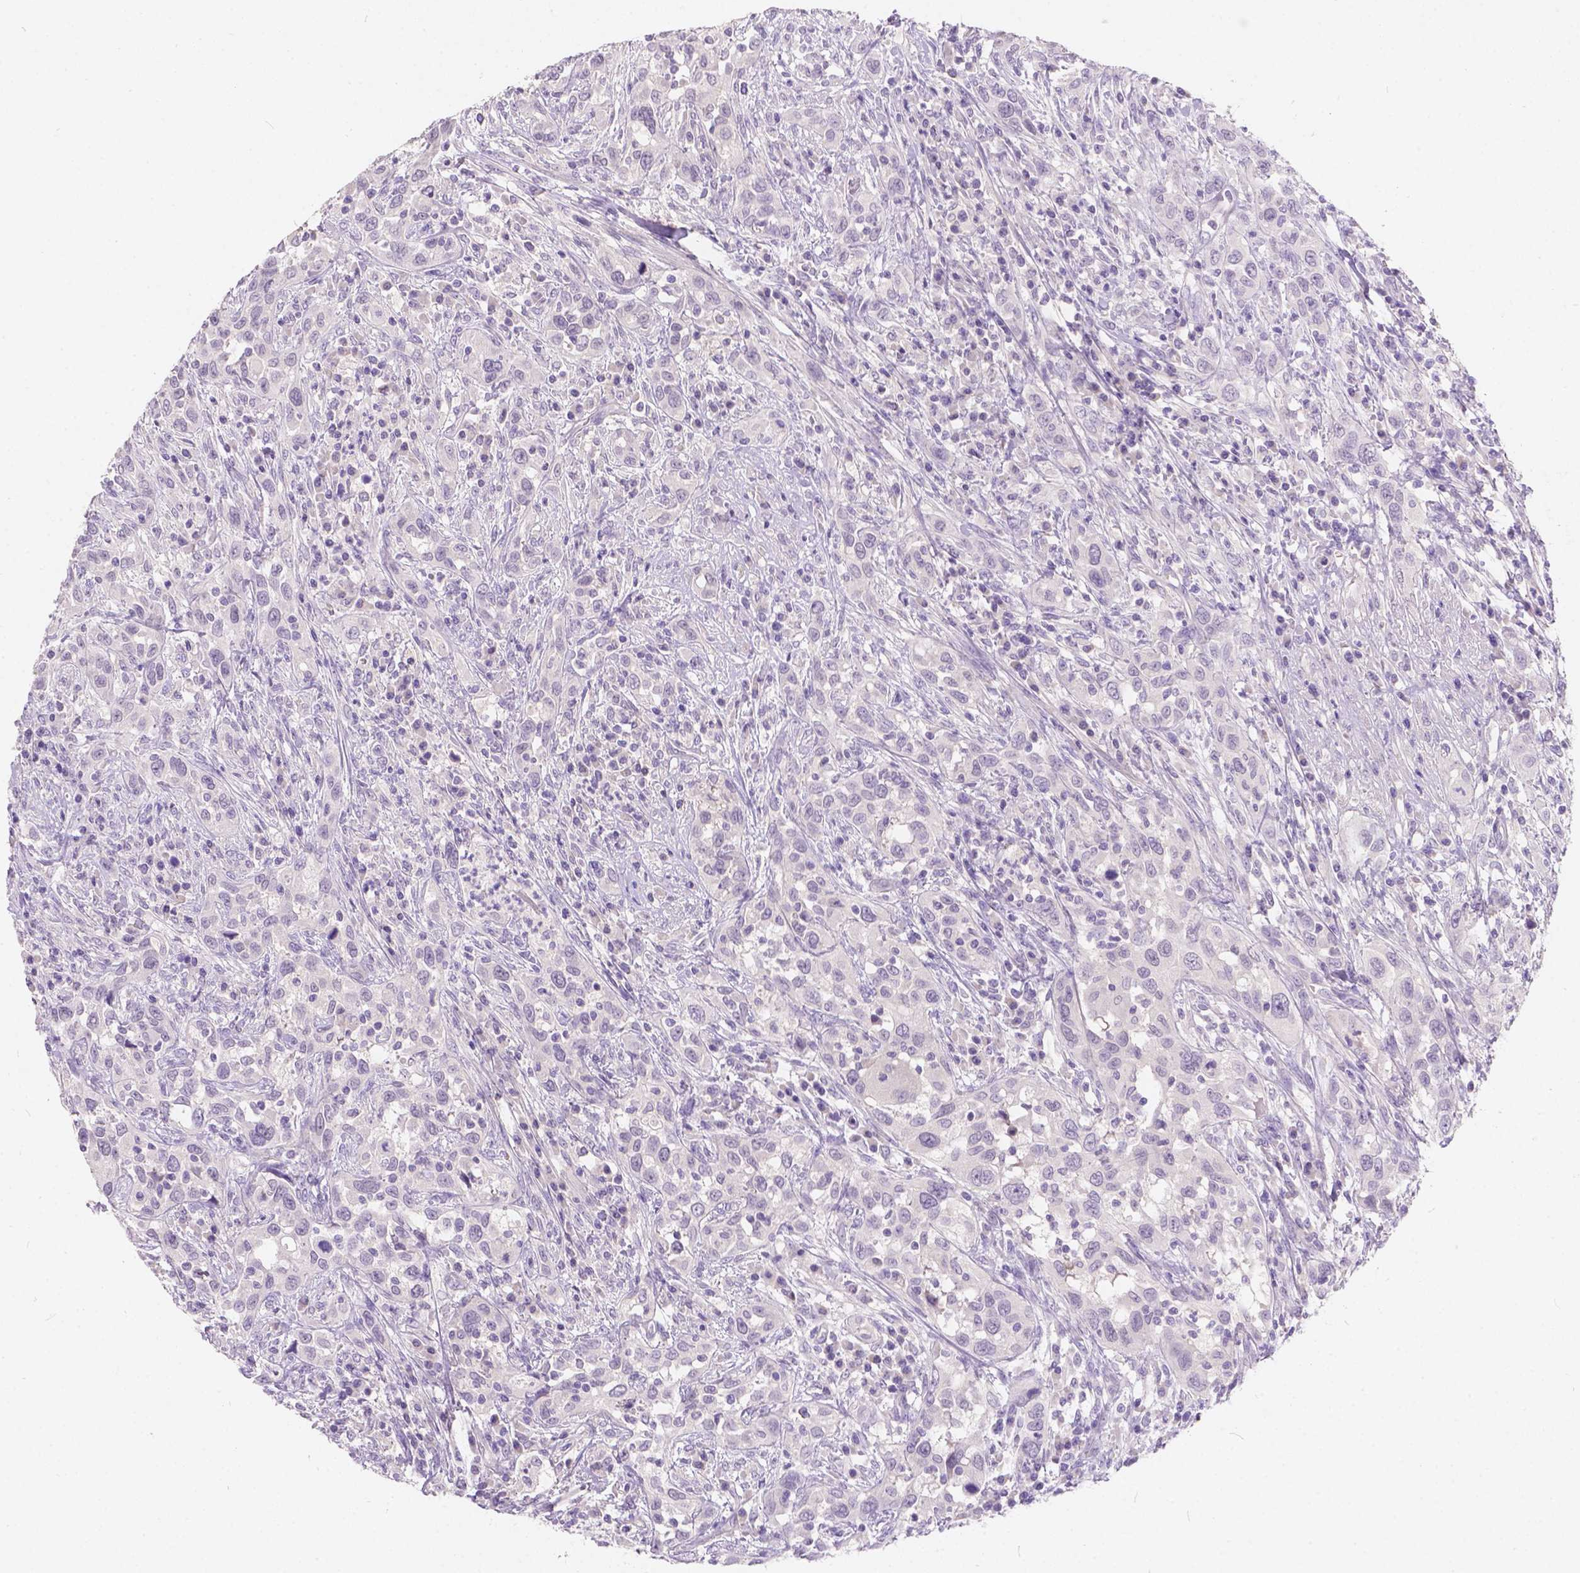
{"staining": {"intensity": "negative", "quantity": "none", "location": "none"}, "tissue": "urothelial cancer", "cell_type": "Tumor cells", "image_type": "cancer", "snomed": [{"axis": "morphology", "description": "Urothelial carcinoma, NOS"}, {"axis": "morphology", "description": "Urothelial carcinoma, High grade"}, {"axis": "topography", "description": "Urinary bladder"}], "caption": "The histopathology image exhibits no staining of tumor cells in high-grade urothelial carcinoma. Nuclei are stained in blue.", "gene": "PEX11G", "patient": {"sex": "female", "age": 64}}